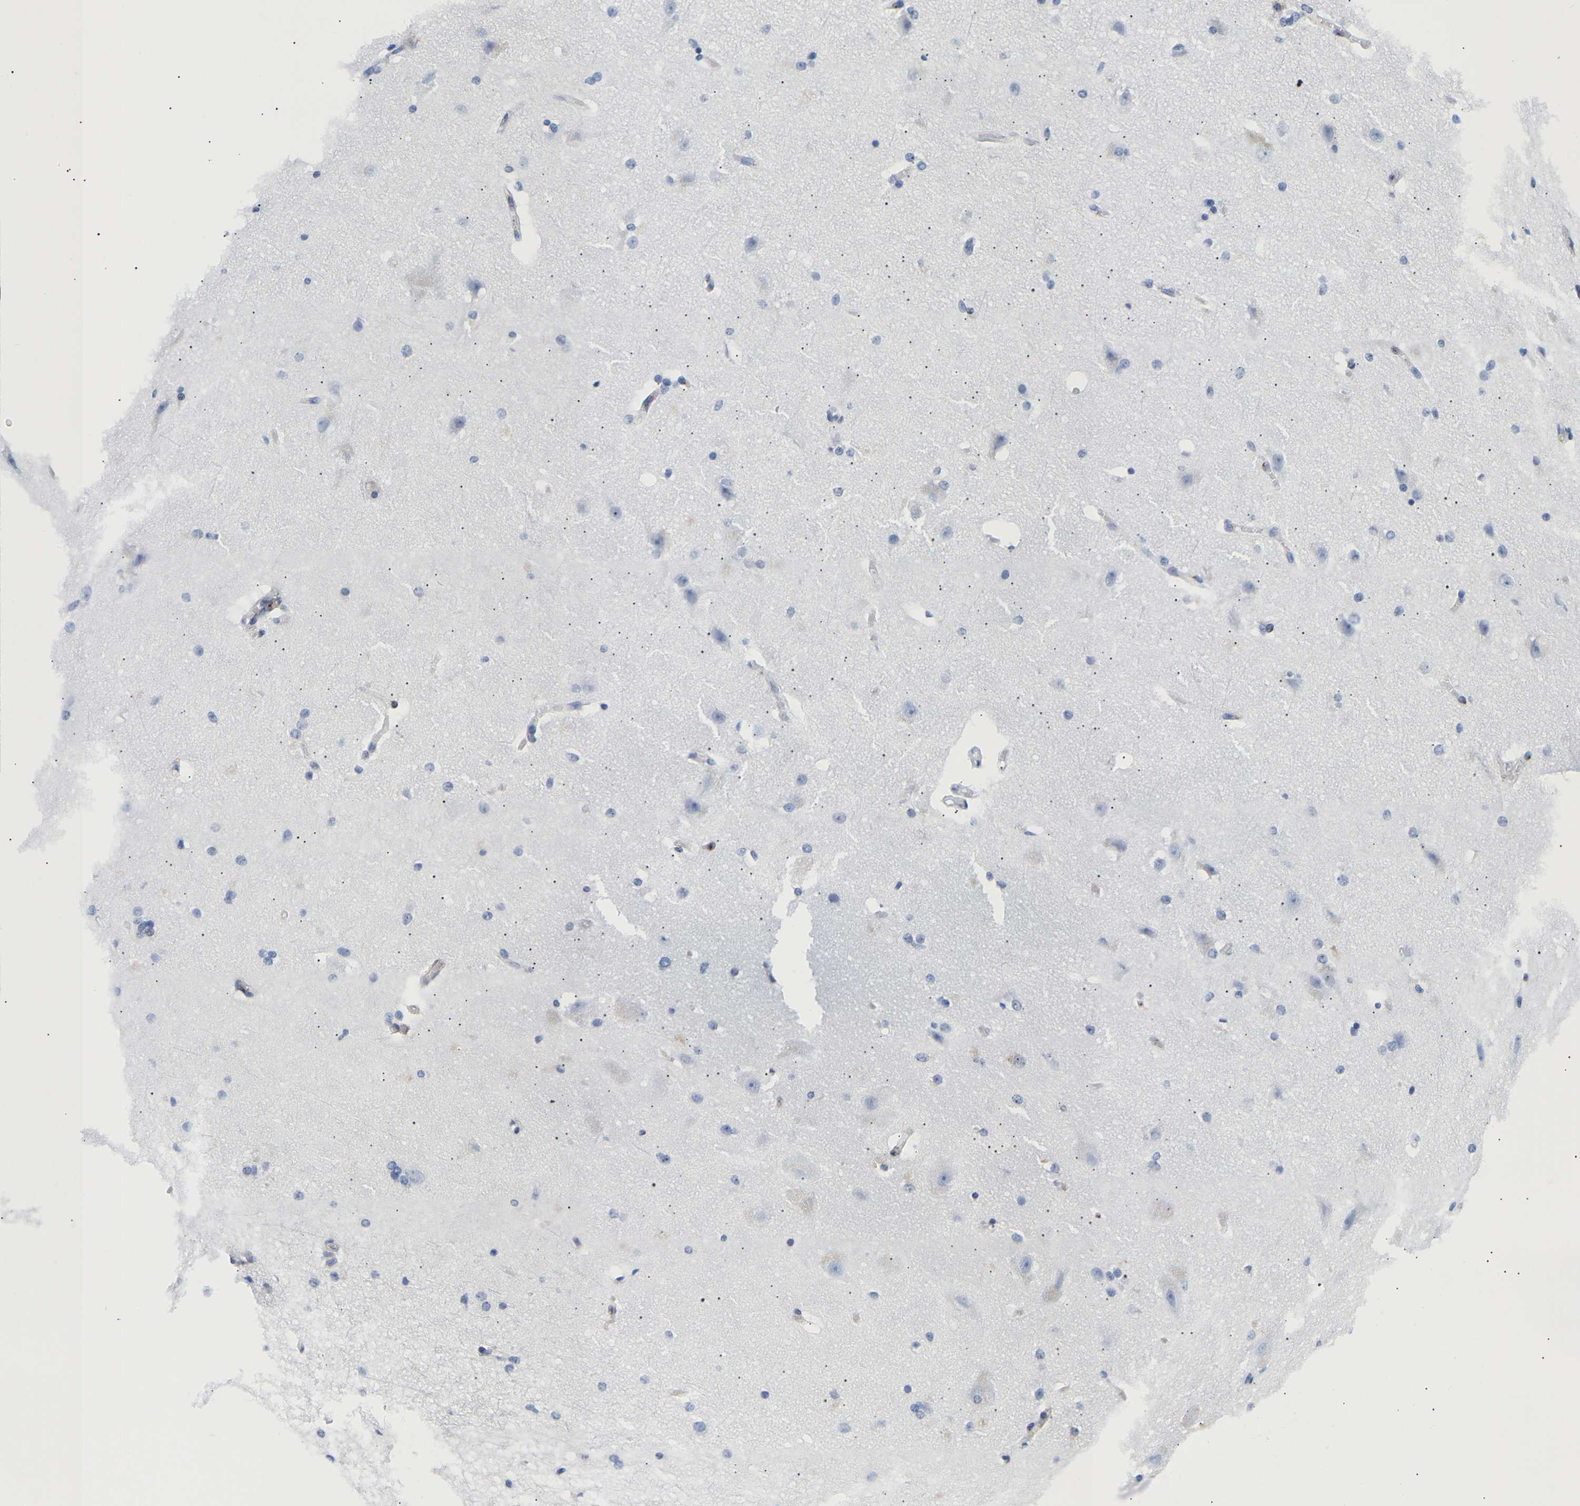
{"staining": {"intensity": "negative", "quantity": "none", "location": "none"}, "tissue": "cerebral cortex", "cell_type": "Endothelial cells", "image_type": "normal", "snomed": [{"axis": "morphology", "description": "Normal tissue, NOS"}, {"axis": "topography", "description": "Cerebral cortex"}, {"axis": "topography", "description": "Hippocampus"}], "caption": "Immunohistochemical staining of benign human cerebral cortex reveals no significant staining in endothelial cells.", "gene": "IGFBP7", "patient": {"sex": "female", "age": 19}}